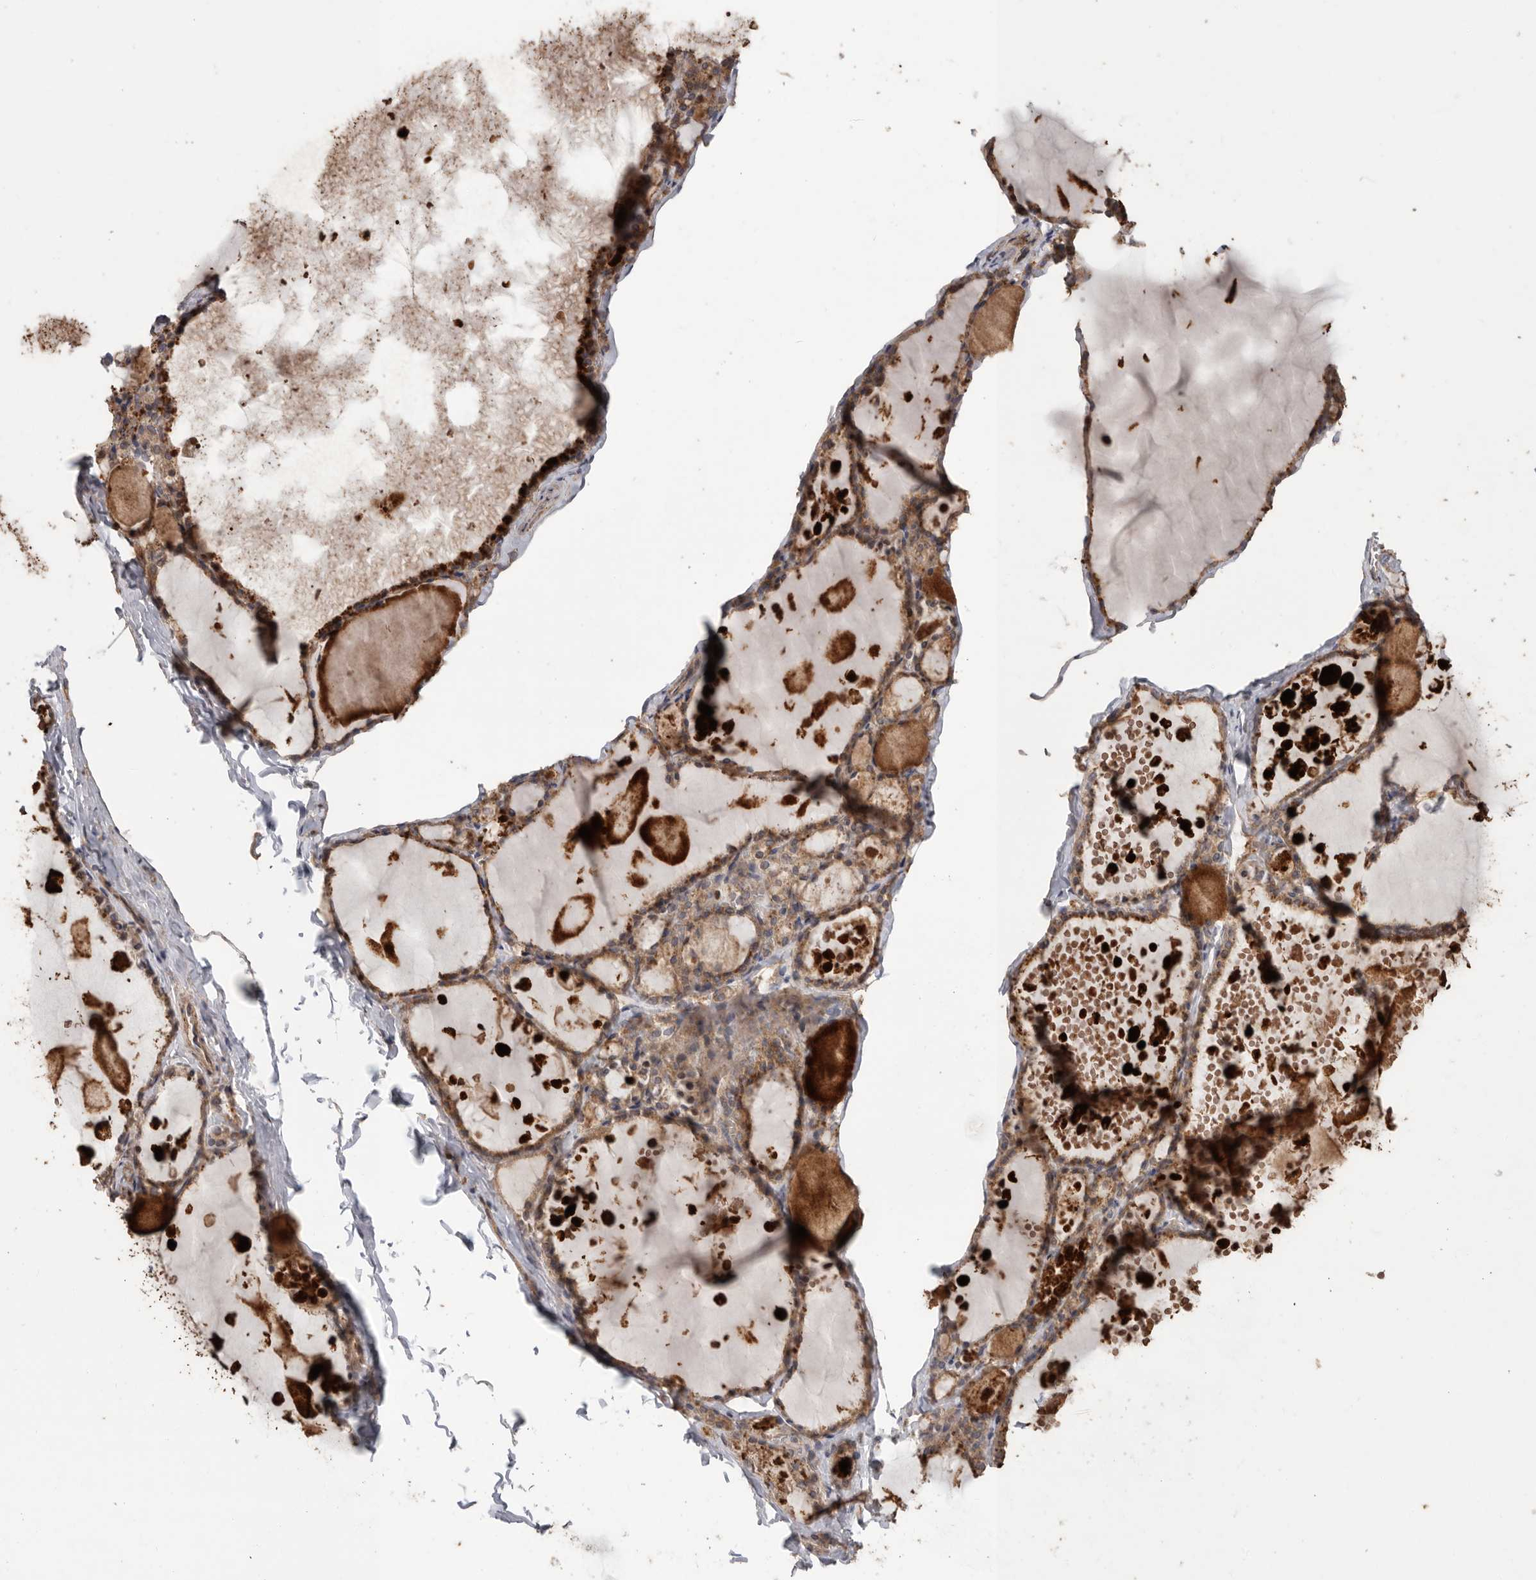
{"staining": {"intensity": "moderate", "quantity": ">75%", "location": "cytoplasmic/membranous"}, "tissue": "thyroid gland", "cell_type": "Glandular cells", "image_type": "normal", "snomed": [{"axis": "morphology", "description": "Normal tissue, NOS"}, {"axis": "topography", "description": "Thyroid gland"}], "caption": "Approximately >75% of glandular cells in normal human thyroid gland display moderate cytoplasmic/membranous protein positivity as visualized by brown immunohistochemical staining.", "gene": "PODXL2", "patient": {"sex": "male", "age": 56}}